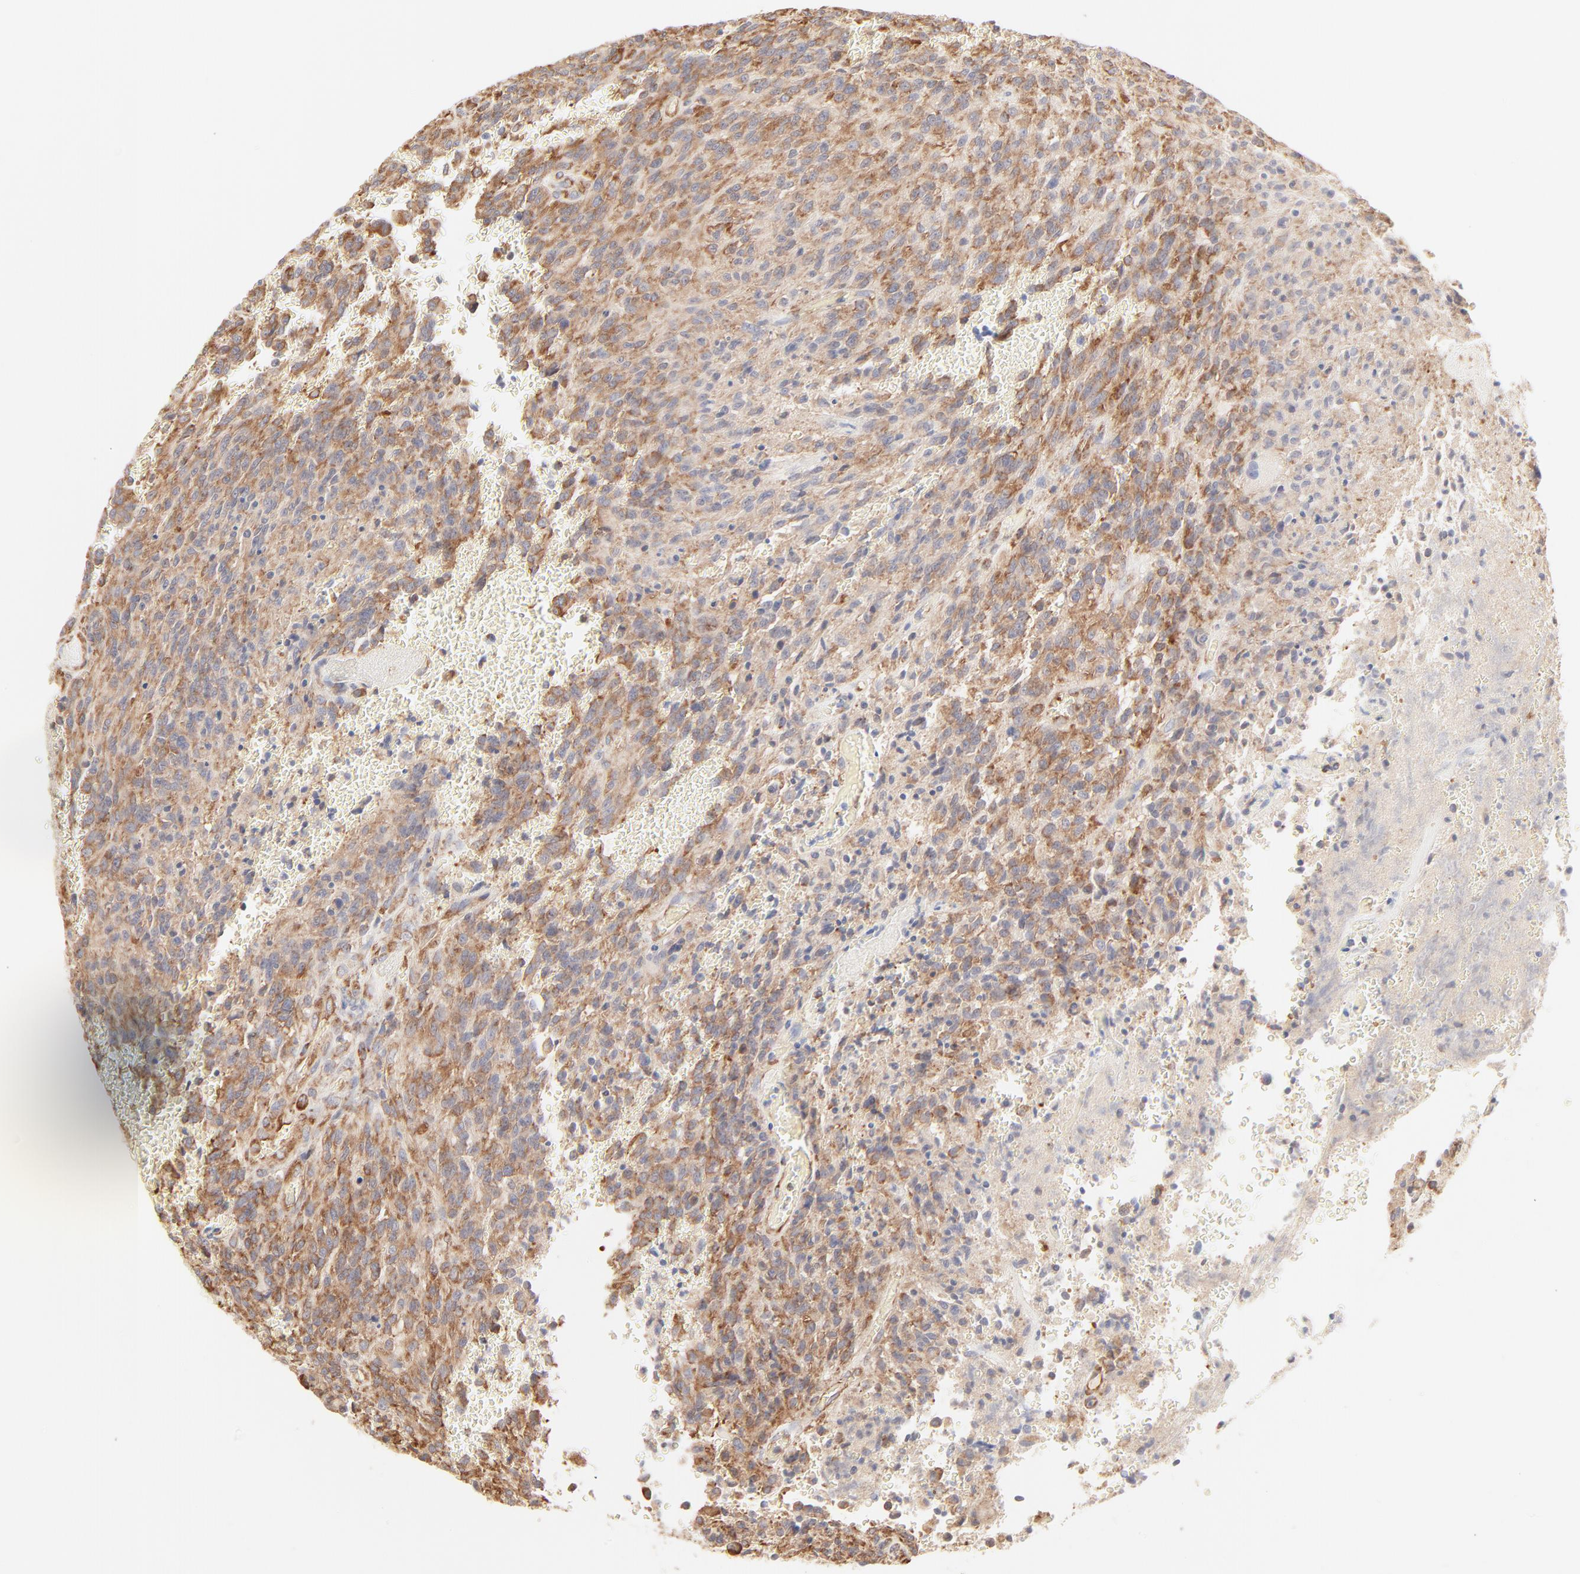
{"staining": {"intensity": "moderate", "quantity": ">75%", "location": "cytoplasmic/membranous"}, "tissue": "glioma", "cell_type": "Tumor cells", "image_type": "cancer", "snomed": [{"axis": "morphology", "description": "Normal tissue, NOS"}, {"axis": "morphology", "description": "Glioma, malignant, High grade"}, {"axis": "topography", "description": "Cerebral cortex"}], "caption": "High-magnification brightfield microscopy of glioma stained with DAB (brown) and counterstained with hematoxylin (blue). tumor cells exhibit moderate cytoplasmic/membranous expression is appreciated in about>75% of cells.", "gene": "RPS20", "patient": {"sex": "male", "age": 56}}